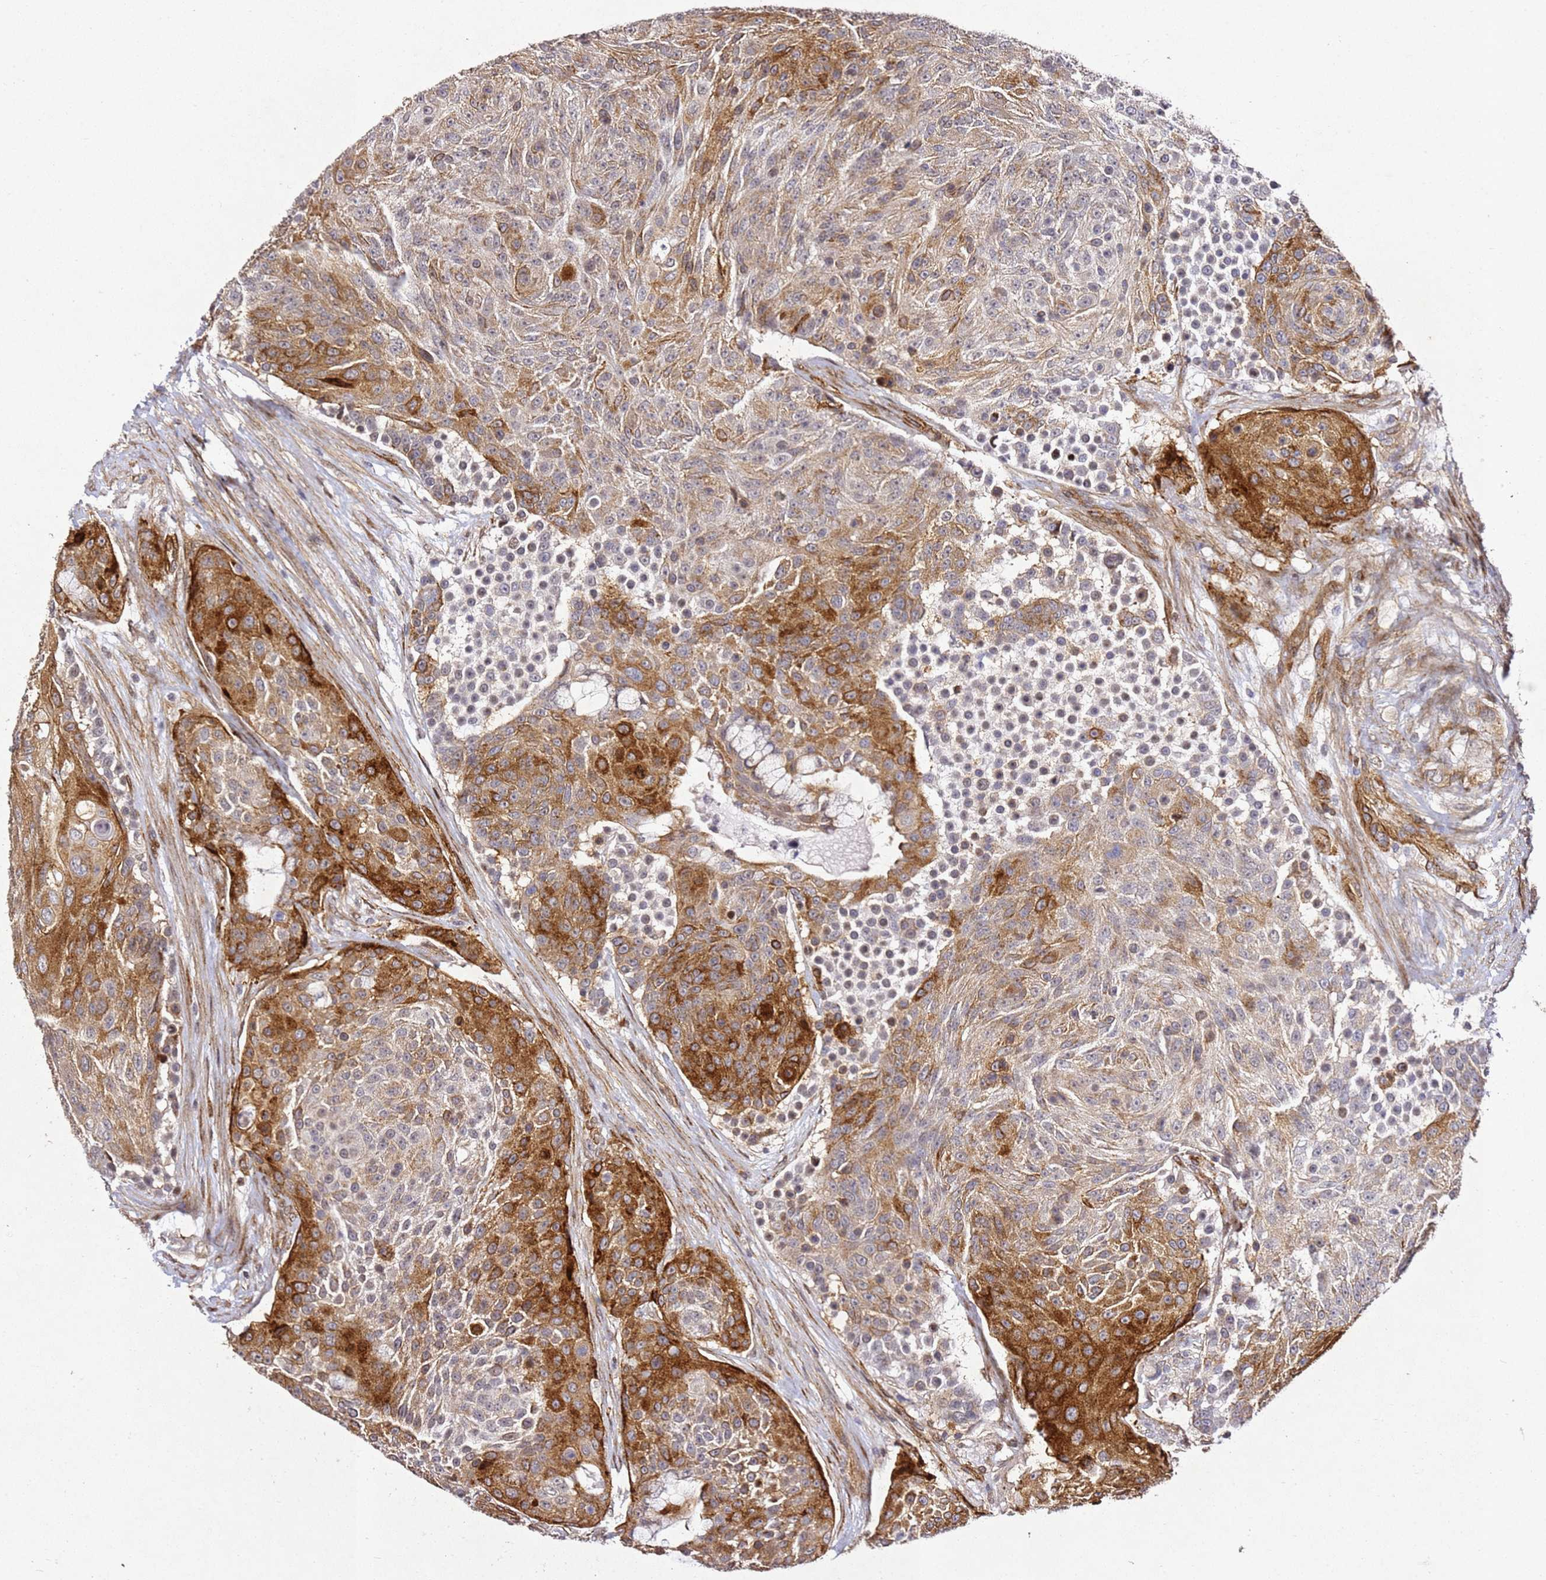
{"staining": {"intensity": "strong", "quantity": "<25%", "location": "cytoplasmic/membranous"}, "tissue": "urothelial cancer", "cell_type": "Tumor cells", "image_type": "cancer", "snomed": [{"axis": "morphology", "description": "Urothelial carcinoma, High grade"}, {"axis": "topography", "description": "Urinary bladder"}], "caption": "Immunohistochemical staining of urothelial cancer exhibits strong cytoplasmic/membranous protein expression in about <25% of tumor cells.", "gene": "ZNF296", "patient": {"sex": "female", "age": 63}}